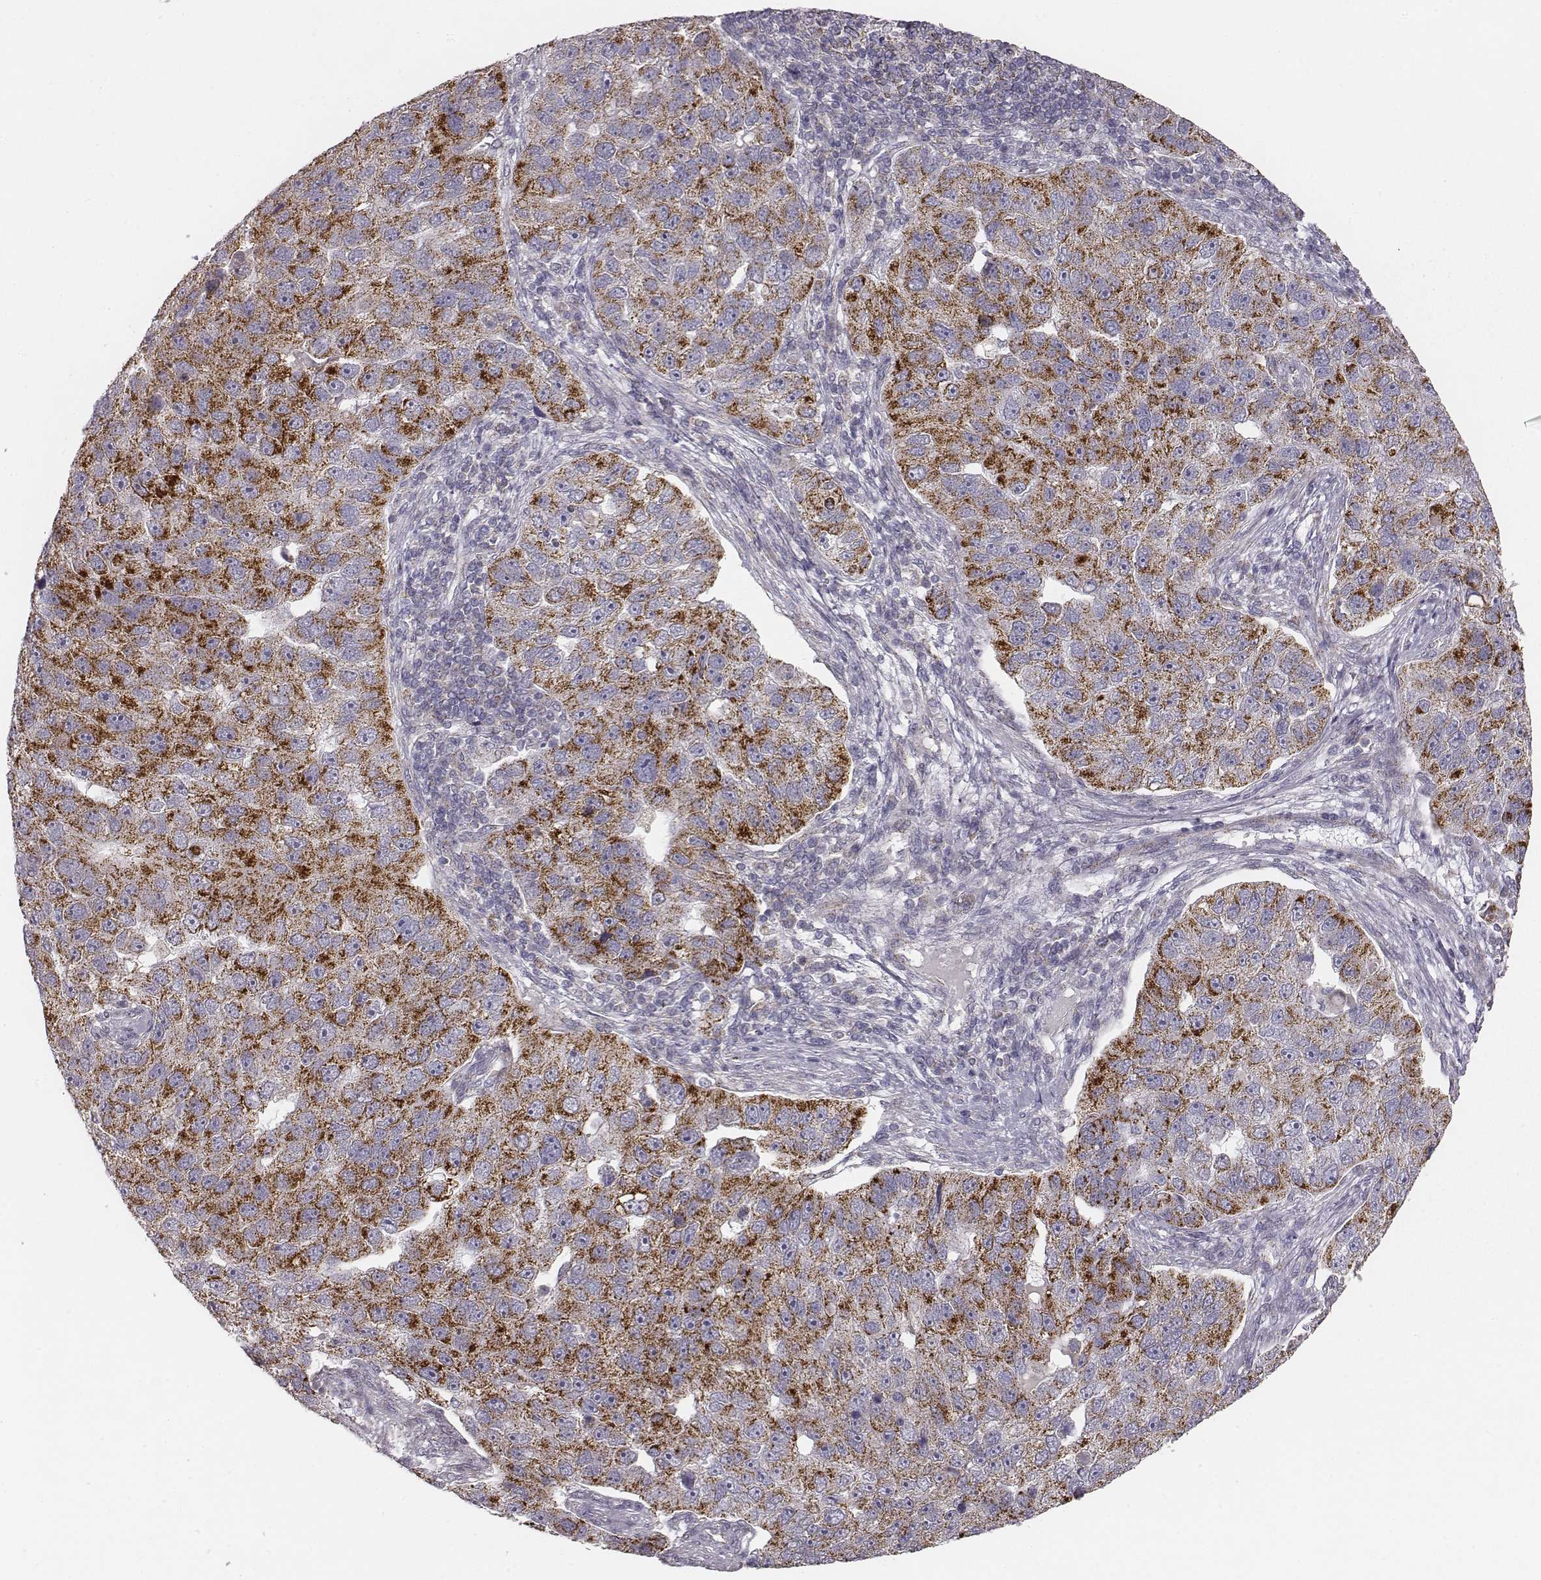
{"staining": {"intensity": "strong", "quantity": ">75%", "location": "cytoplasmic/membranous"}, "tissue": "pancreatic cancer", "cell_type": "Tumor cells", "image_type": "cancer", "snomed": [{"axis": "morphology", "description": "Adenocarcinoma, NOS"}, {"axis": "topography", "description": "Pancreas"}], "caption": "Tumor cells demonstrate high levels of strong cytoplasmic/membranous positivity in approximately >75% of cells in adenocarcinoma (pancreatic). The staining is performed using DAB brown chromogen to label protein expression. The nuclei are counter-stained blue using hematoxylin.", "gene": "ABCD3", "patient": {"sex": "female", "age": 61}}